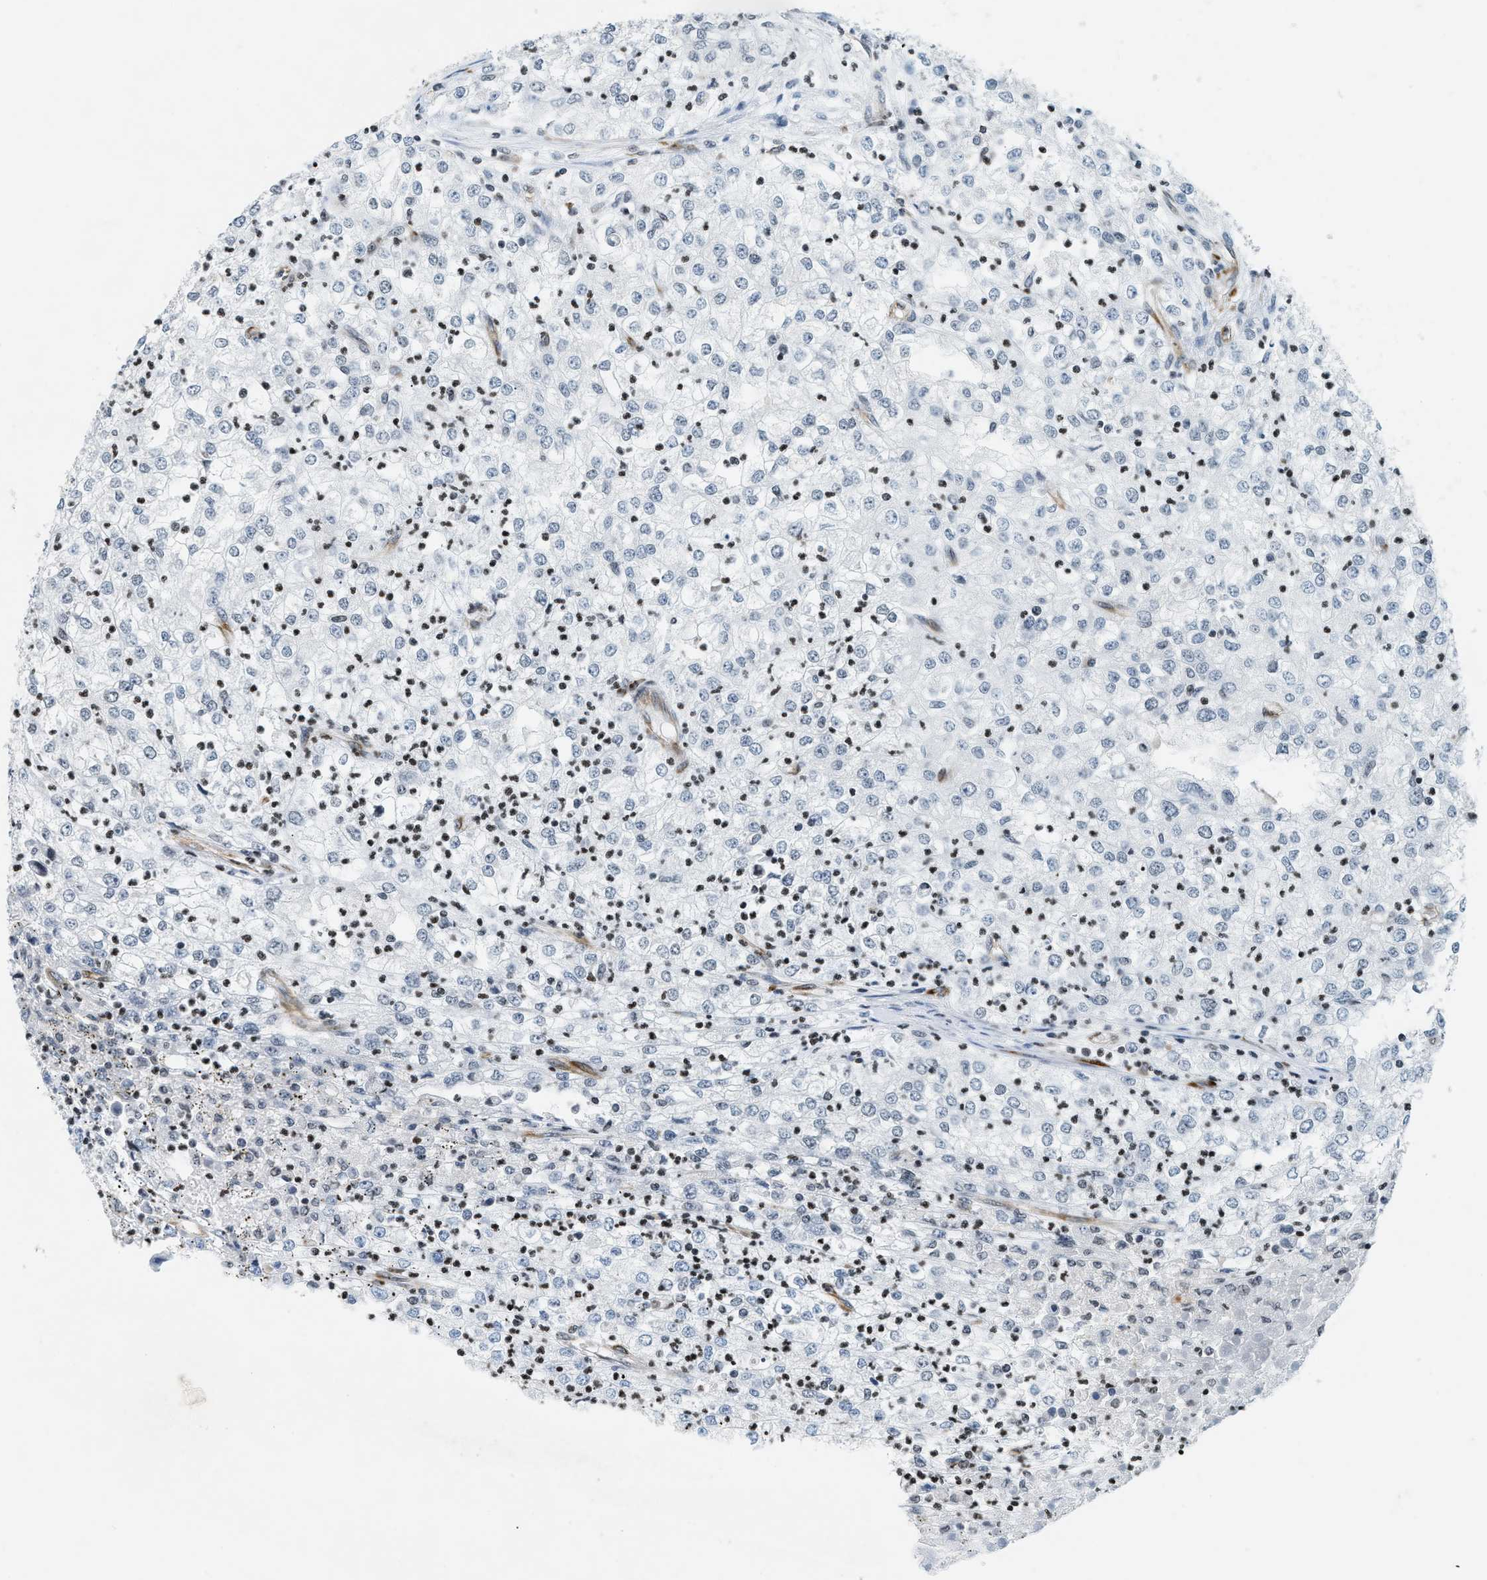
{"staining": {"intensity": "negative", "quantity": "none", "location": "none"}, "tissue": "renal cancer", "cell_type": "Tumor cells", "image_type": "cancer", "snomed": [{"axis": "morphology", "description": "Adenocarcinoma, NOS"}, {"axis": "topography", "description": "Kidney"}], "caption": "Immunohistochemistry of renal adenocarcinoma displays no positivity in tumor cells. (Brightfield microscopy of DAB (3,3'-diaminobenzidine) immunohistochemistry (IHC) at high magnification).", "gene": "UVRAG", "patient": {"sex": "female", "age": 54}}